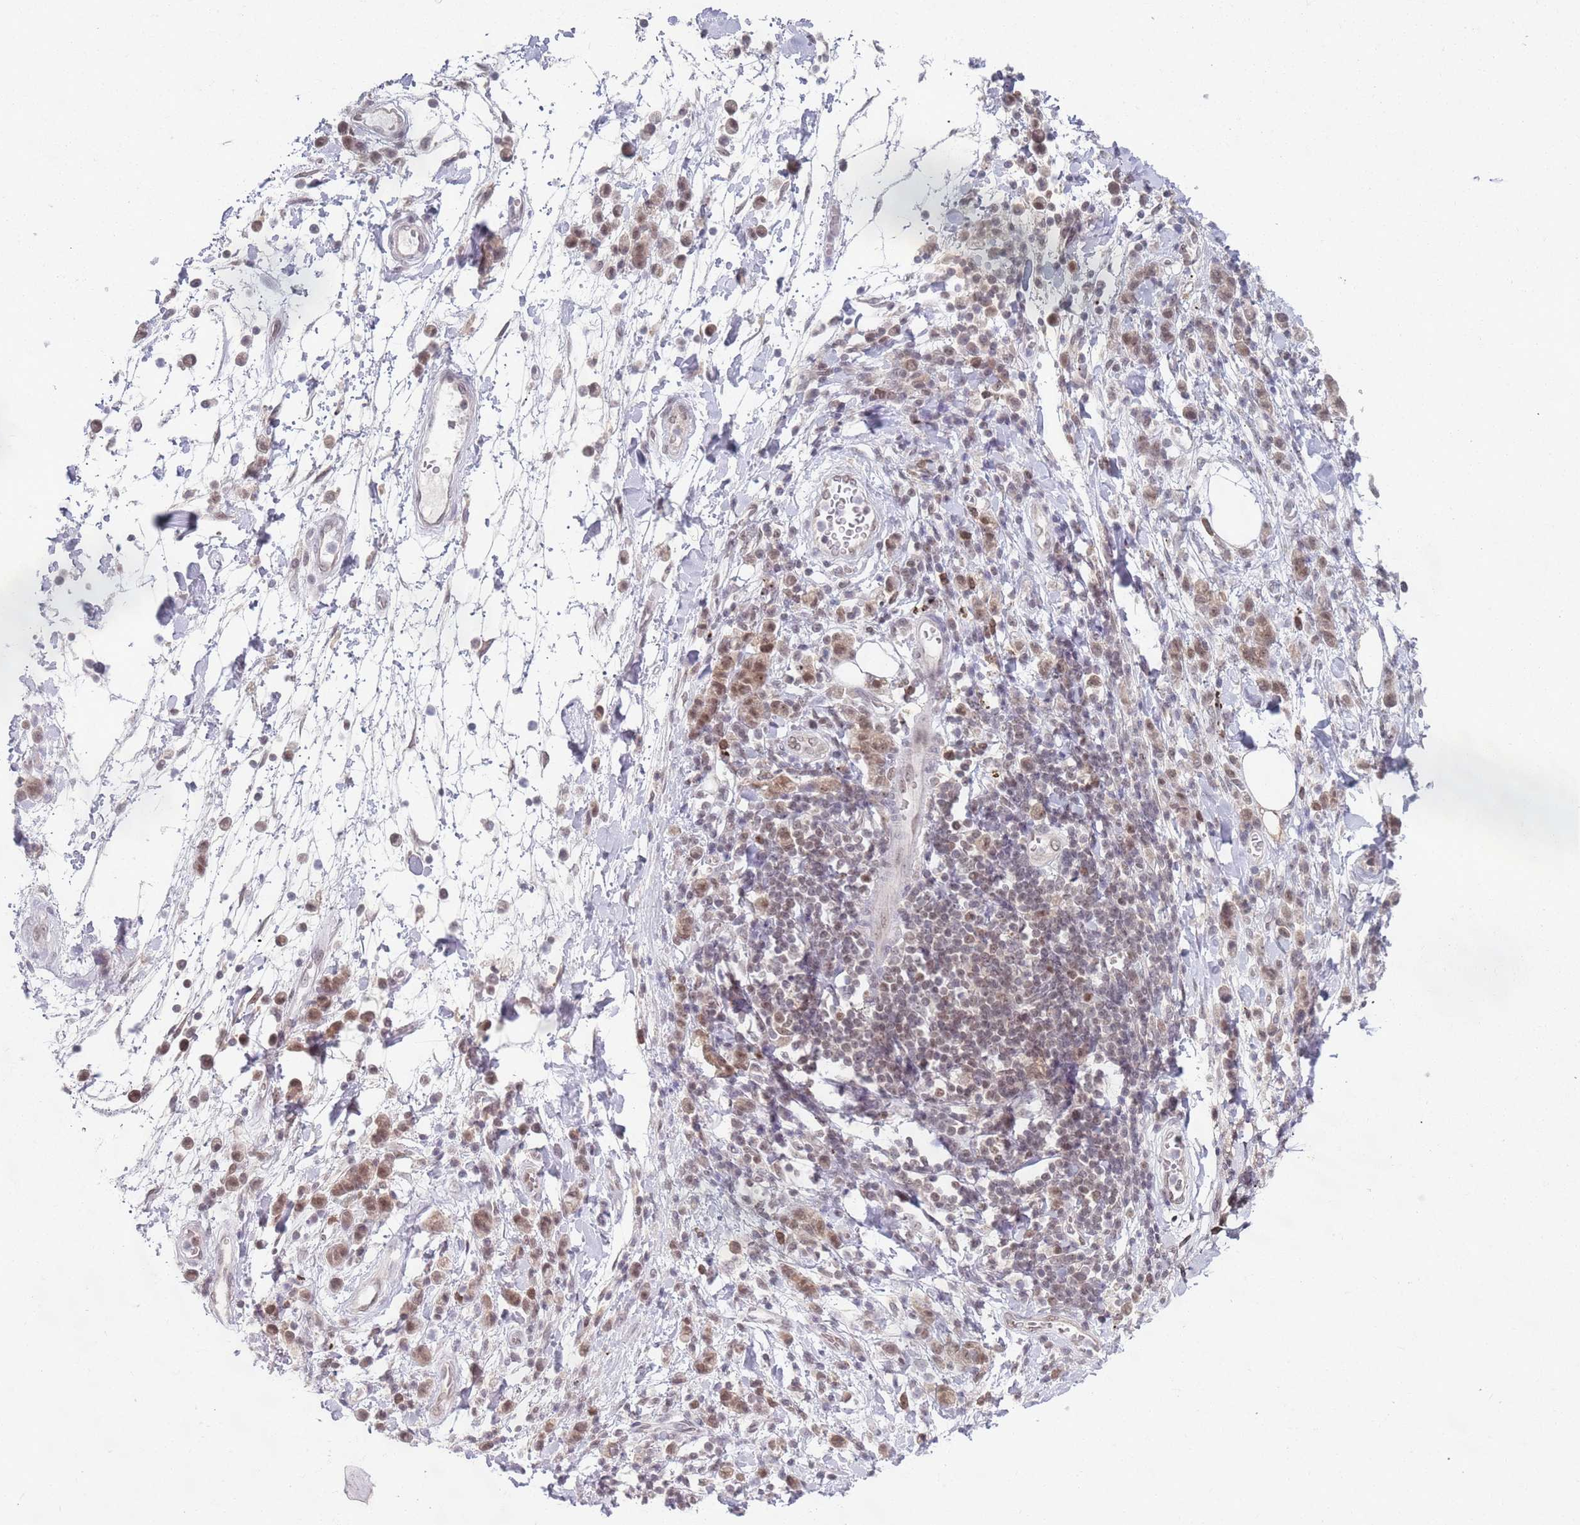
{"staining": {"intensity": "moderate", "quantity": ">75%", "location": "cytoplasmic/membranous,nuclear"}, "tissue": "stomach cancer", "cell_type": "Tumor cells", "image_type": "cancer", "snomed": [{"axis": "morphology", "description": "Adenocarcinoma, NOS"}, {"axis": "topography", "description": "Stomach"}], "caption": "Protein positivity by immunohistochemistry (IHC) displays moderate cytoplasmic/membranous and nuclear staining in approximately >75% of tumor cells in stomach cancer. (Brightfield microscopy of DAB IHC at high magnification).", "gene": "SMARCAL1", "patient": {"sex": "male", "age": 77}}